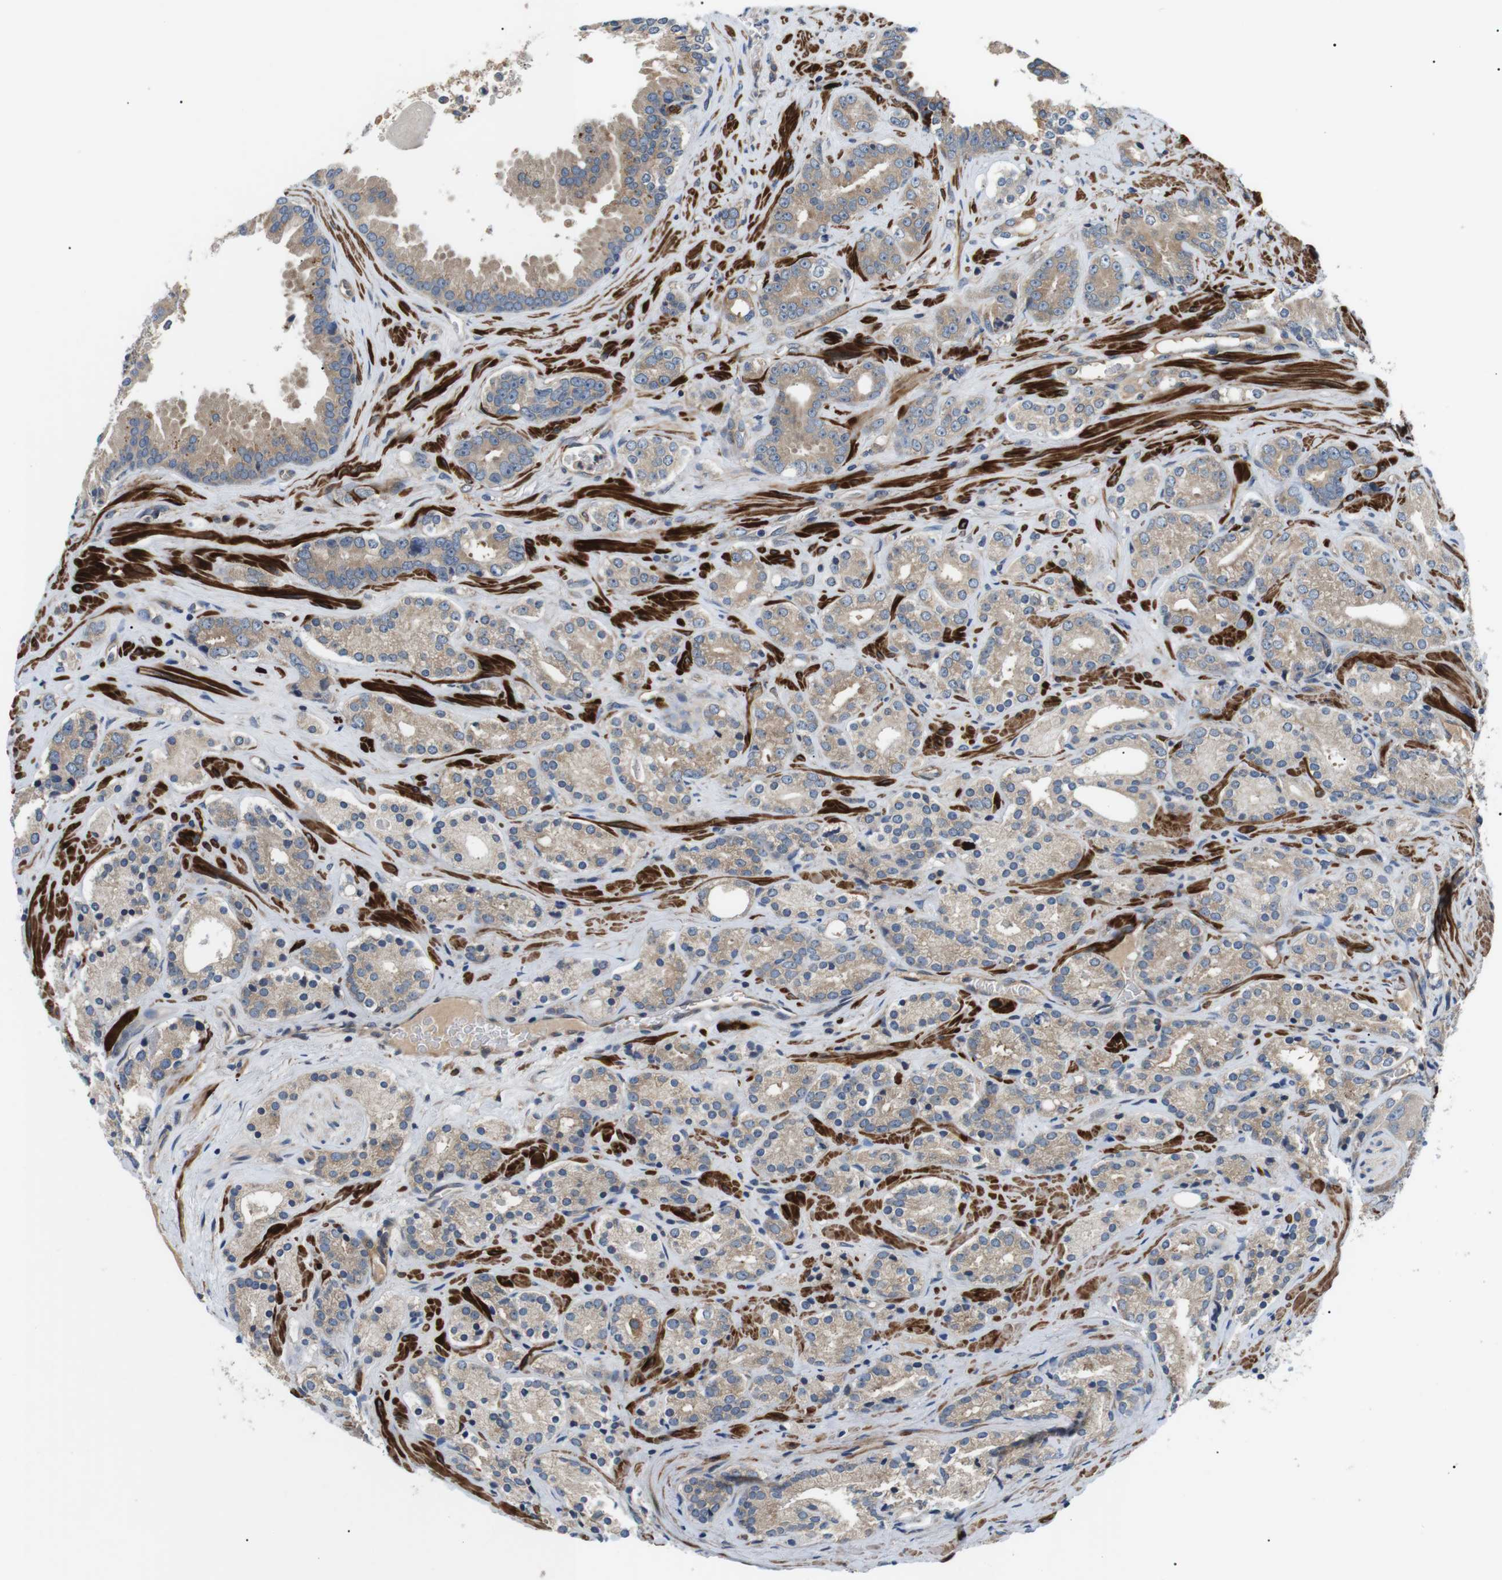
{"staining": {"intensity": "weak", "quantity": ">75%", "location": "cytoplasmic/membranous"}, "tissue": "prostate cancer", "cell_type": "Tumor cells", "image_type": "cancer", "snomed": [{"axis": "morphology", "description": "Adenocarcinoma, High grade"}, {"axis": "topography", "description": "Prostate"}], "caption": "Immunohistochemical staining of prostate cancer reveals low levels of weak cytoplasmic/membranous protein expression in approximately >75% of tumor cells.", "gene": "DIPK1A", "patient": {"sex": "male", "age": 71}}